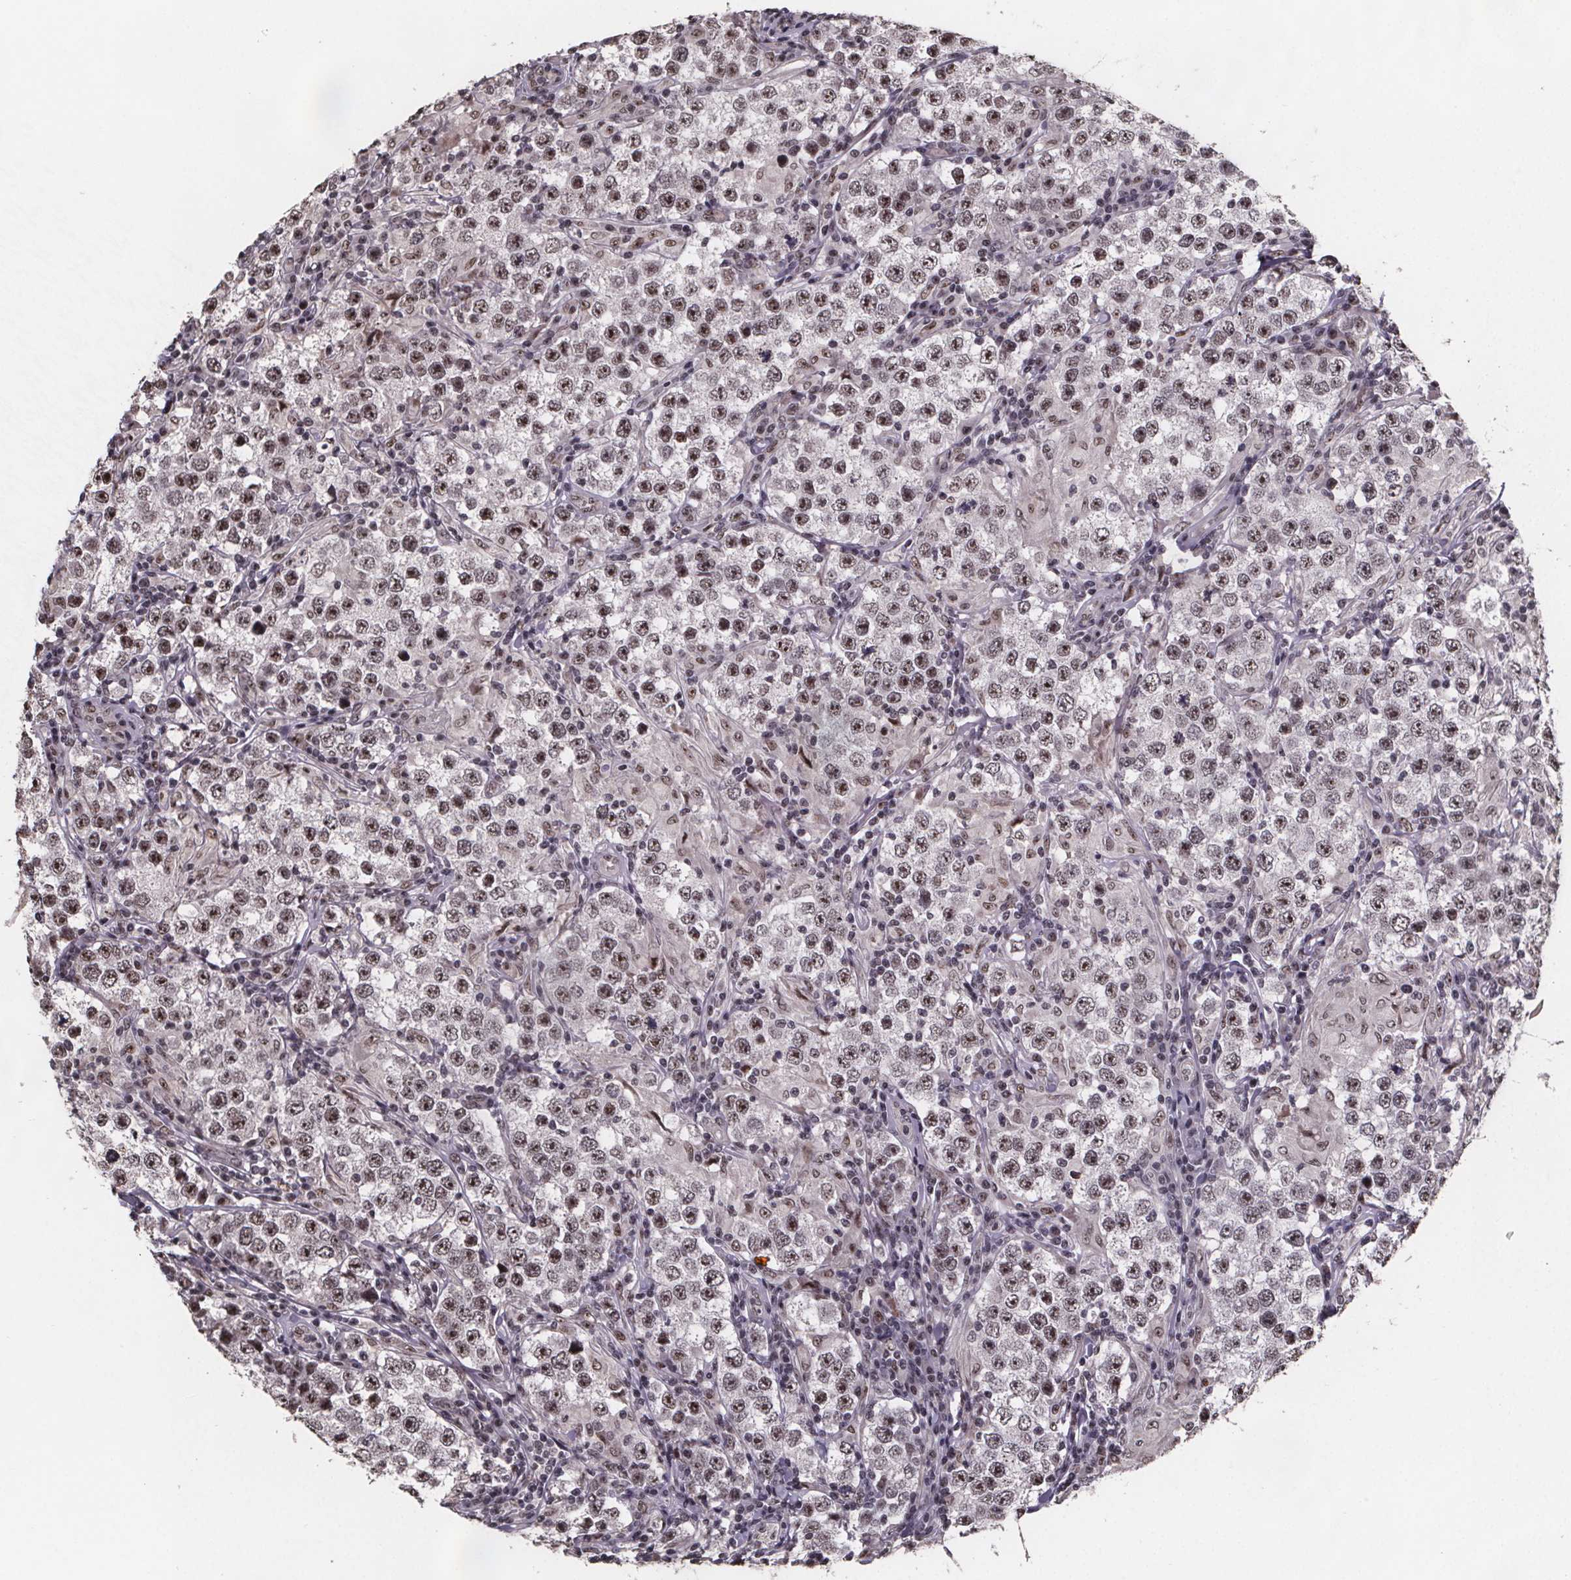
{"staining": {"intensity": "moderate", "quantity": ">75%", "location": "nuclear"}, "tissue": "testis cancer", "cell_type": "Tumor cells", "image_type": "cancer", "snomed": [{"axis": "morphology", "description": "Seminoma, NOS"}, {"axis": "morphology", "description": "Carcinoma, Embryonal, NOS"}, {"axis": "topography", "description": "Testis"}], "caption": "Protein expression analysis of human testis embryonal carcinoma reveals moderate nuclear positivity in approximately >75% of tumor cells.", "gene": "U2SURP", "patient": {"sex": "male", "age": 41}}